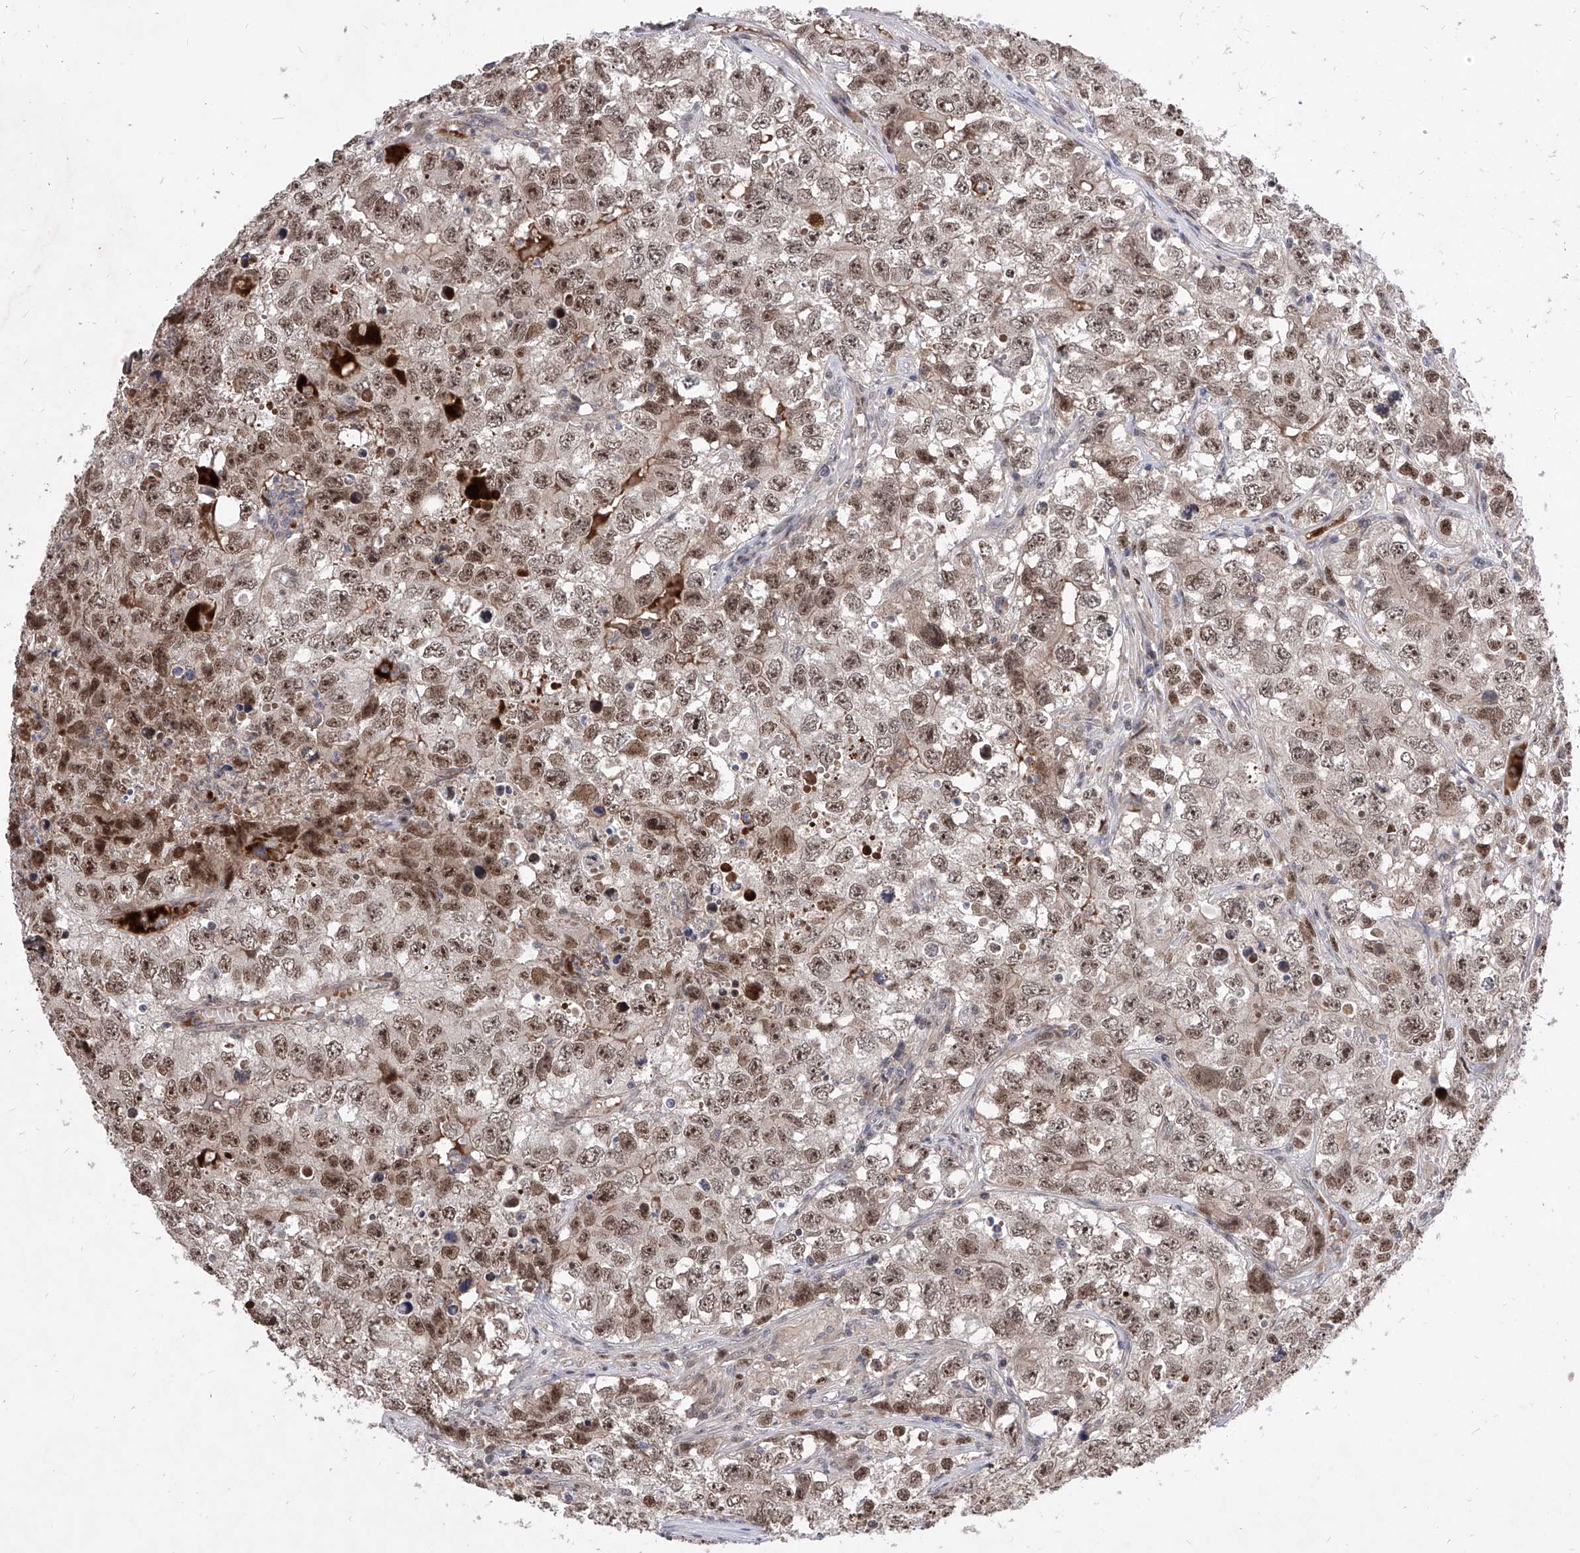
{"staining": {"intensity": "moderate", "quantity": ">75%", "location": "nuclear"}, "tissue": "testis cancer", "cell_type": "Tumor cells", "image_type": "cancer", "snomed": [{"axis": "morphology", "description": "Seminoma, NOS"}, {"axis": "morphology", "description": "Carcinoma, Embryonal, NOS"}, {"axis": "topography", "description": "Testis"}], "caption": "An immunohistochemistry image of tumor tissue is shown. Protein staining in brown labels moderate nuclear positivity in seminoma (testis) within tumor cells.", "gene": "LGR4", "patient": {"sex": "male", "age": 43}}